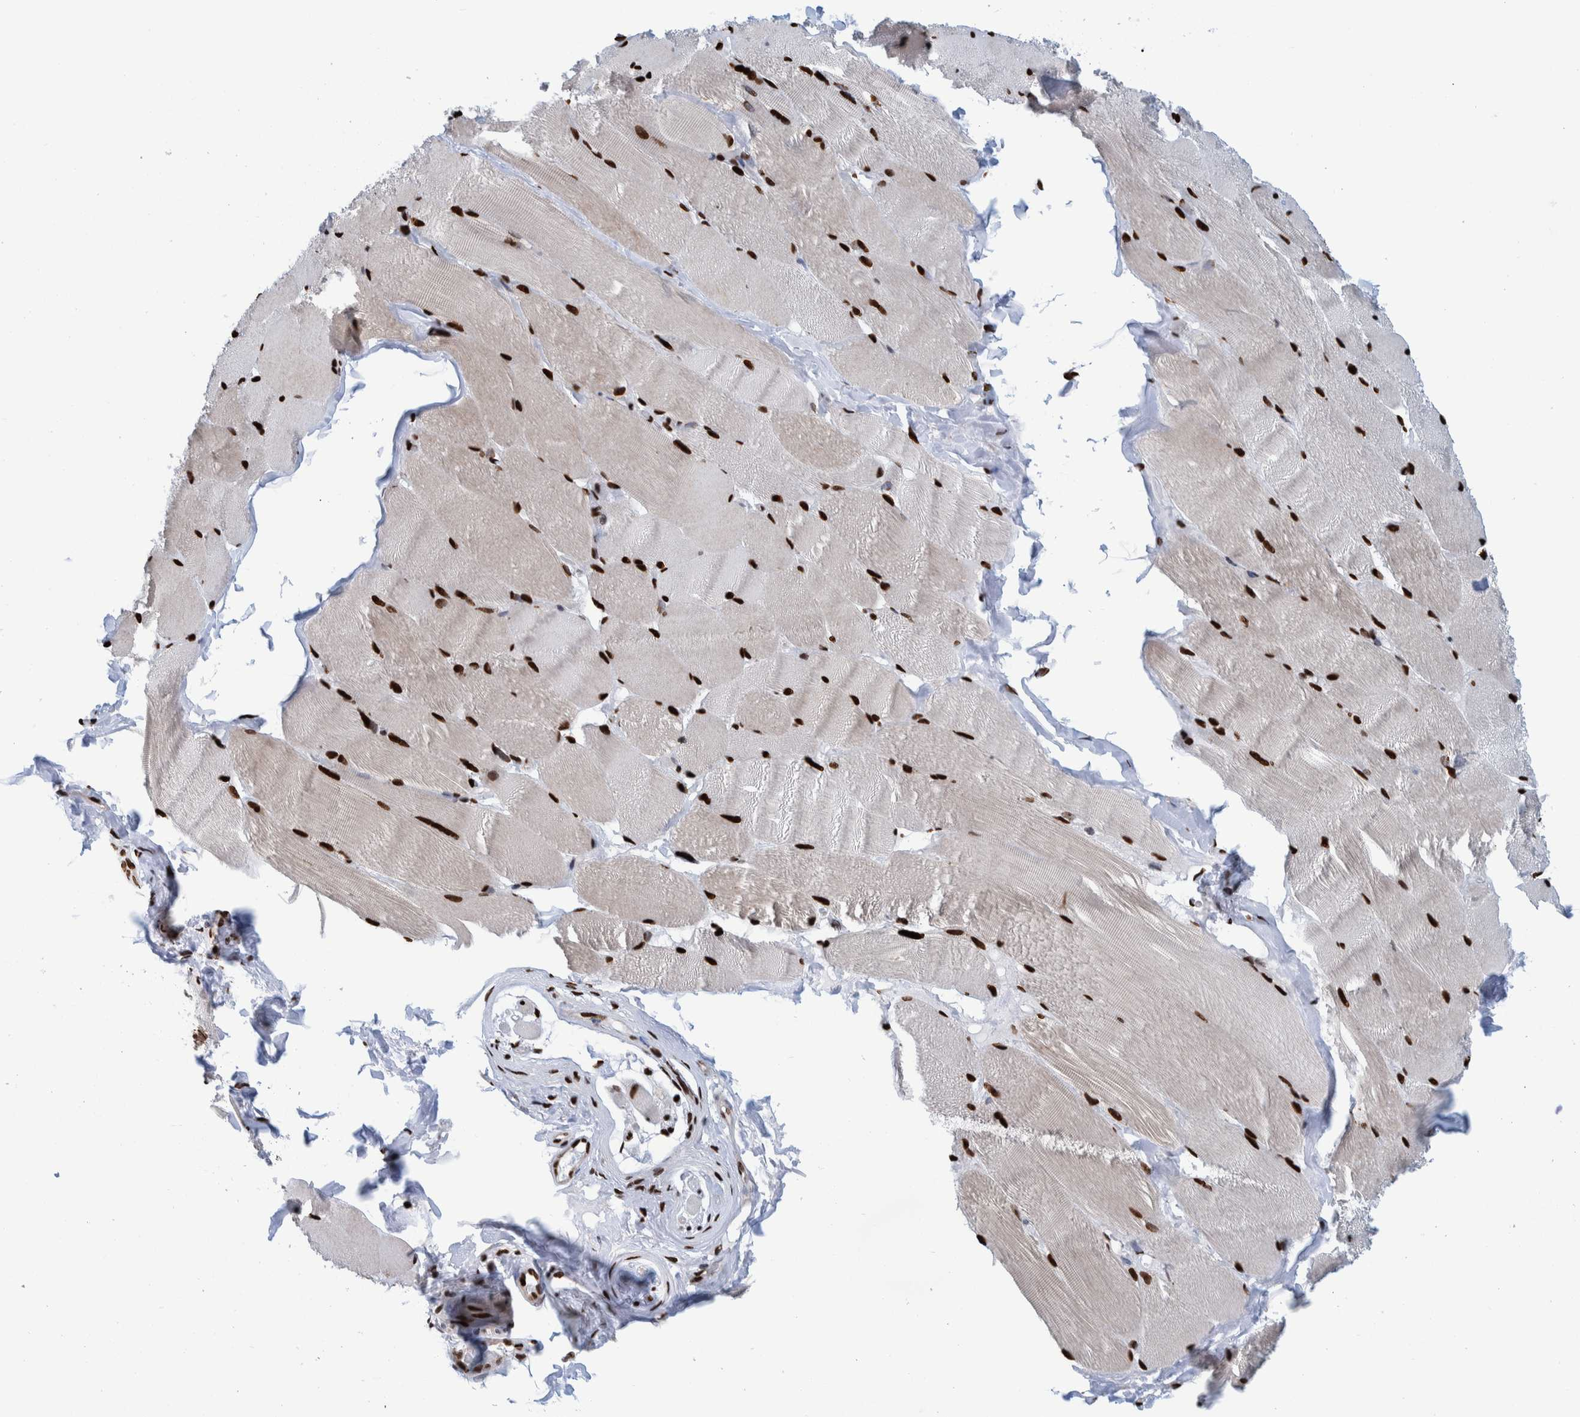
{"staining": {"intensity": "strong", "quantity": ">75%", "location": "nuclear"}, "tissue": "skeletal muscle", "cell_type": "Myocytes", "image_type": "normal", "snomed": [{"axis": "morphology", "description": "Normal tissue, NOS"}, {"axis": "topography", "description": "Skin"}, {"axis": "topography", "description": "Skeletal muscle"}], "caption": "Brown immunohistochemical staining in normal skeletal muscle demonstrates strong nuclear expression in about >75% of myocytes. (DAB (3,3'-diaminobenzidine) IHC with brightfield microscopy, high magnification).", "gene": "HEATR9", "patient": {"sex": "male", "age": 83}}